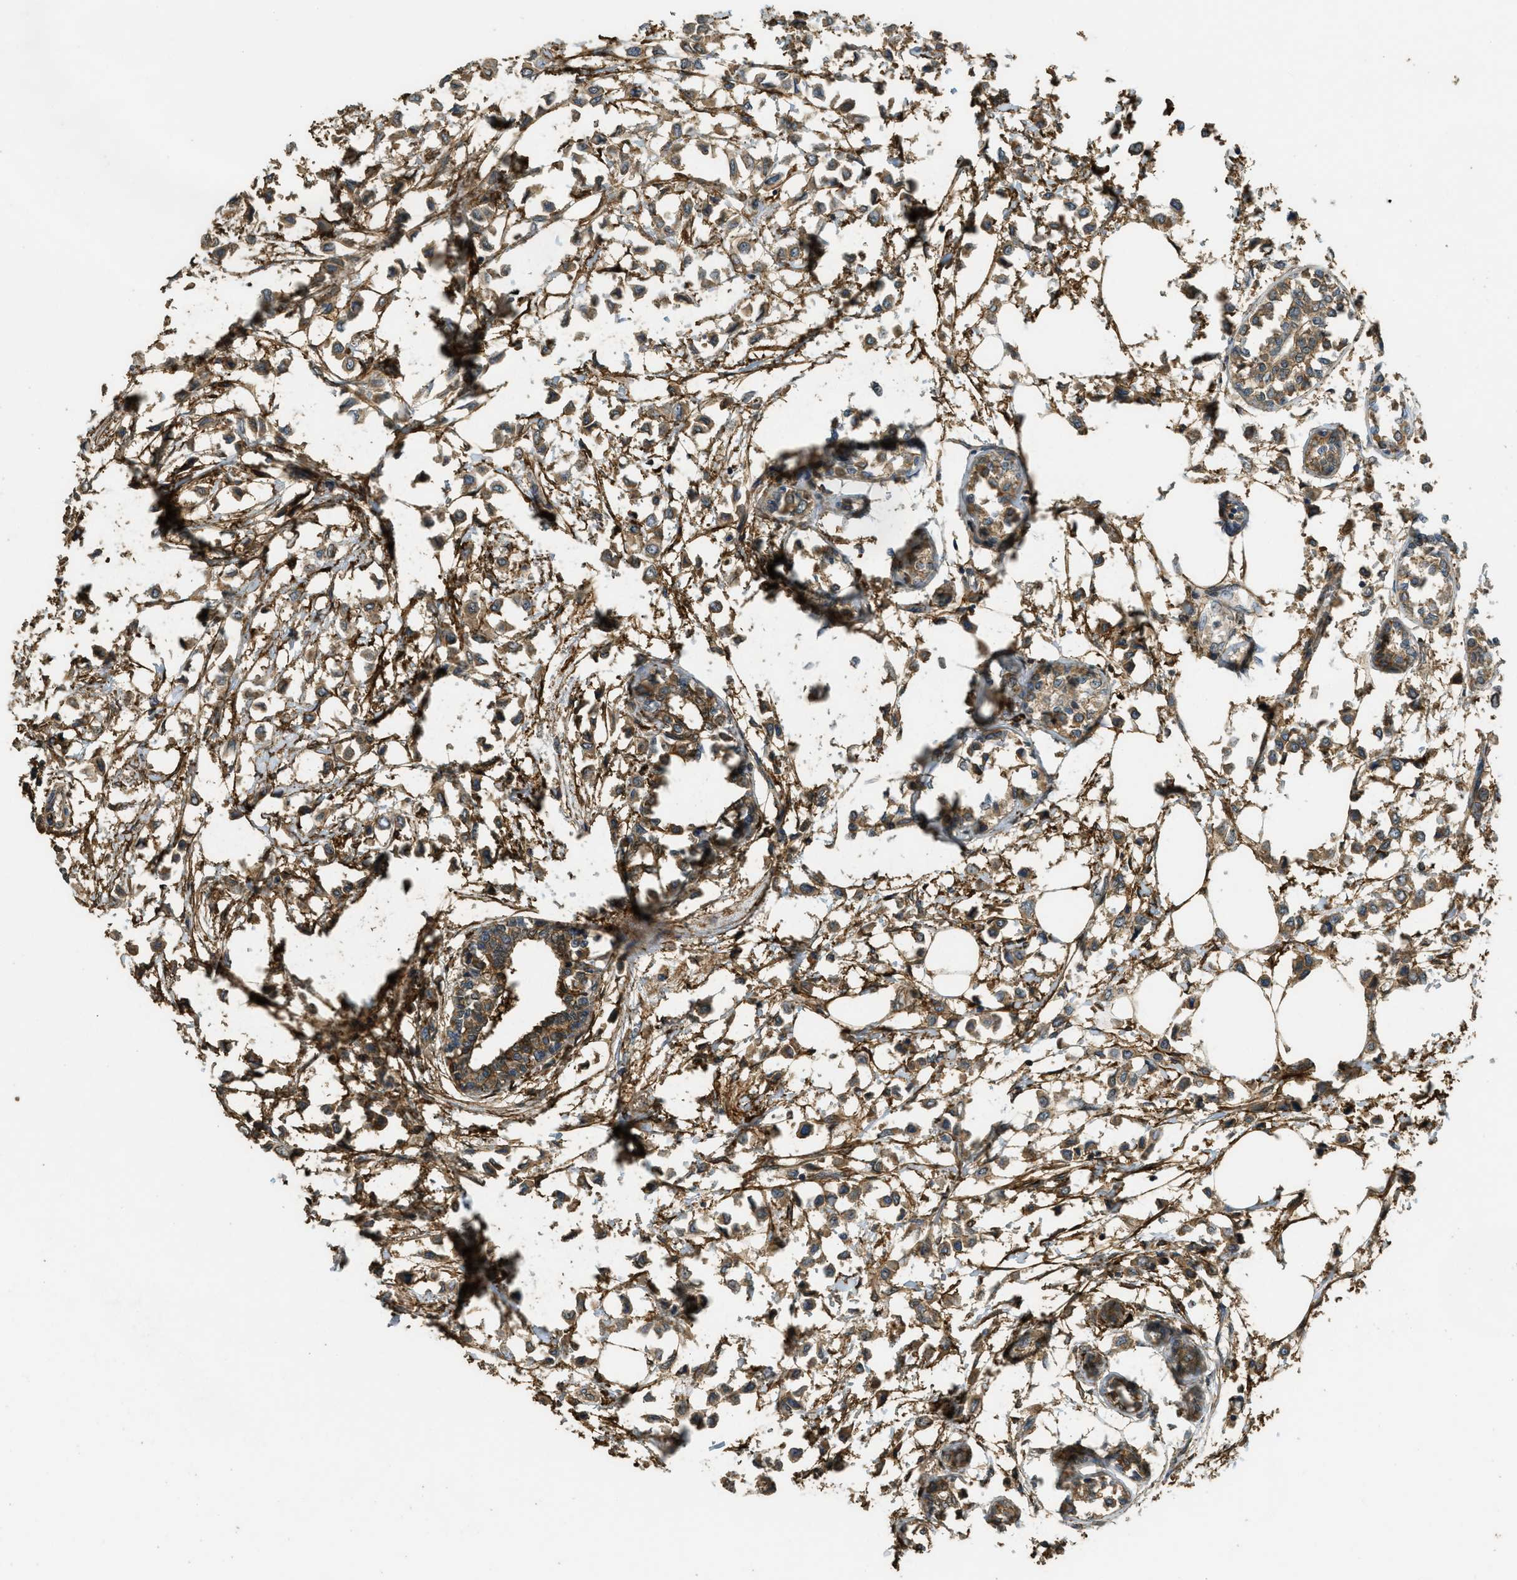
{"staining": {"intensity": "moderate", "quantity": ">75%", "location": "cytoplasmic/membranous"}, "tissue": "breast cancer", "cell_type": "Tumor cells", "image_type": "cancer", "snomed": [{"axis": "morphology", "description": "Lobular carcinoma"}, {"axis": "topography", "description": "Breast"}], "caption": "Protein expression analysis of human breast cancer reveals moderate cytoplasmic/membranous expression in about >75% of tumor cells.", "gene": "CD276", "patient": {"sex": "female", "age": 51}}